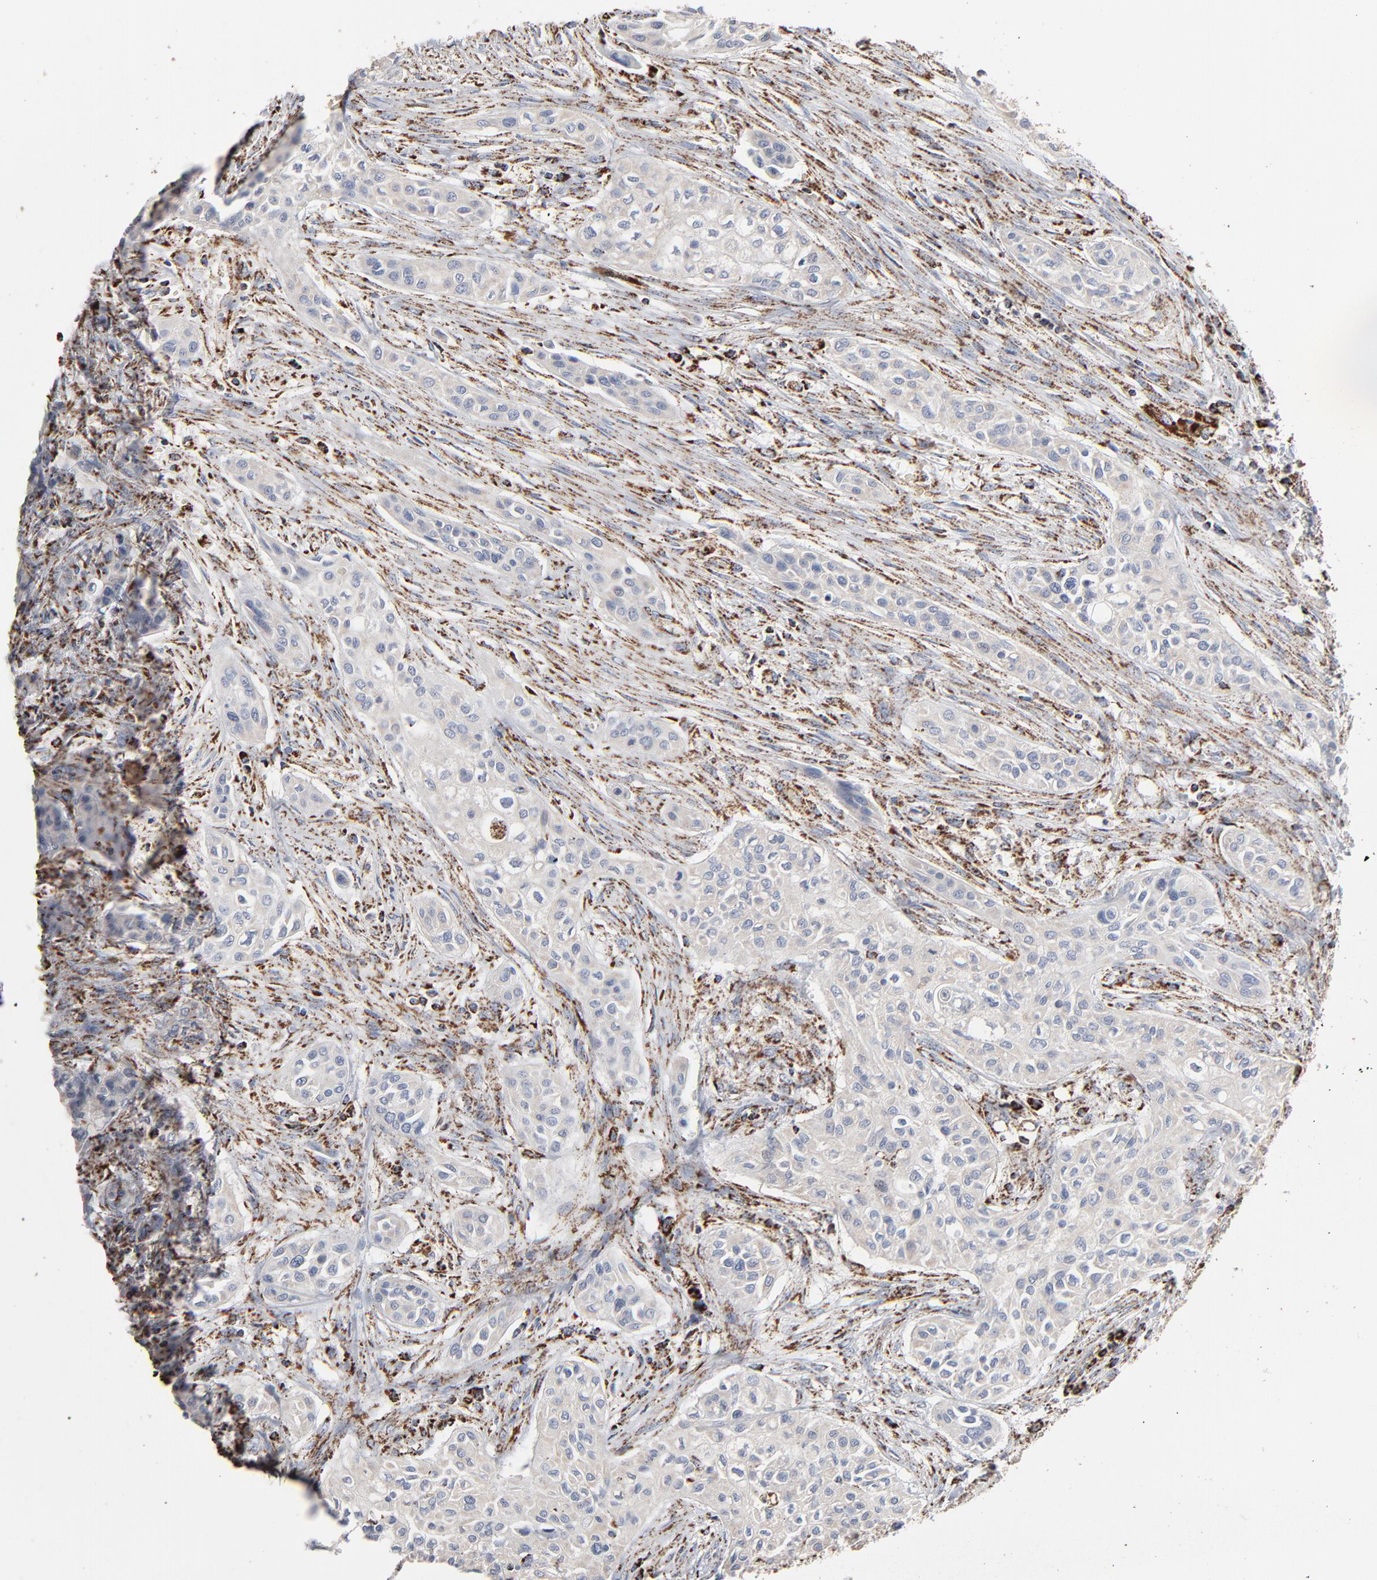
{"staining": {"intensity": "strong", "quantity": ">75%", "location": "cytoplasmic/membranous"}, "tissue": "urothelial cancer", "cell_type": "Tumor cells", "image_type": "cancer", "snomed": [{"axis": "morphology", "description": "Urothelial carcinoma, High grade"}, {"axis": "topography", "description": "Urinary bladder"}], "caption": "Immunohistochemical staining of human urothelial cancer demonstrates high levels of strong cytoplasmic/membranous expression in about >75% of tumor cells.", "gene": "UQCRC1", "patient": {"sex": "male", "age": 74}}